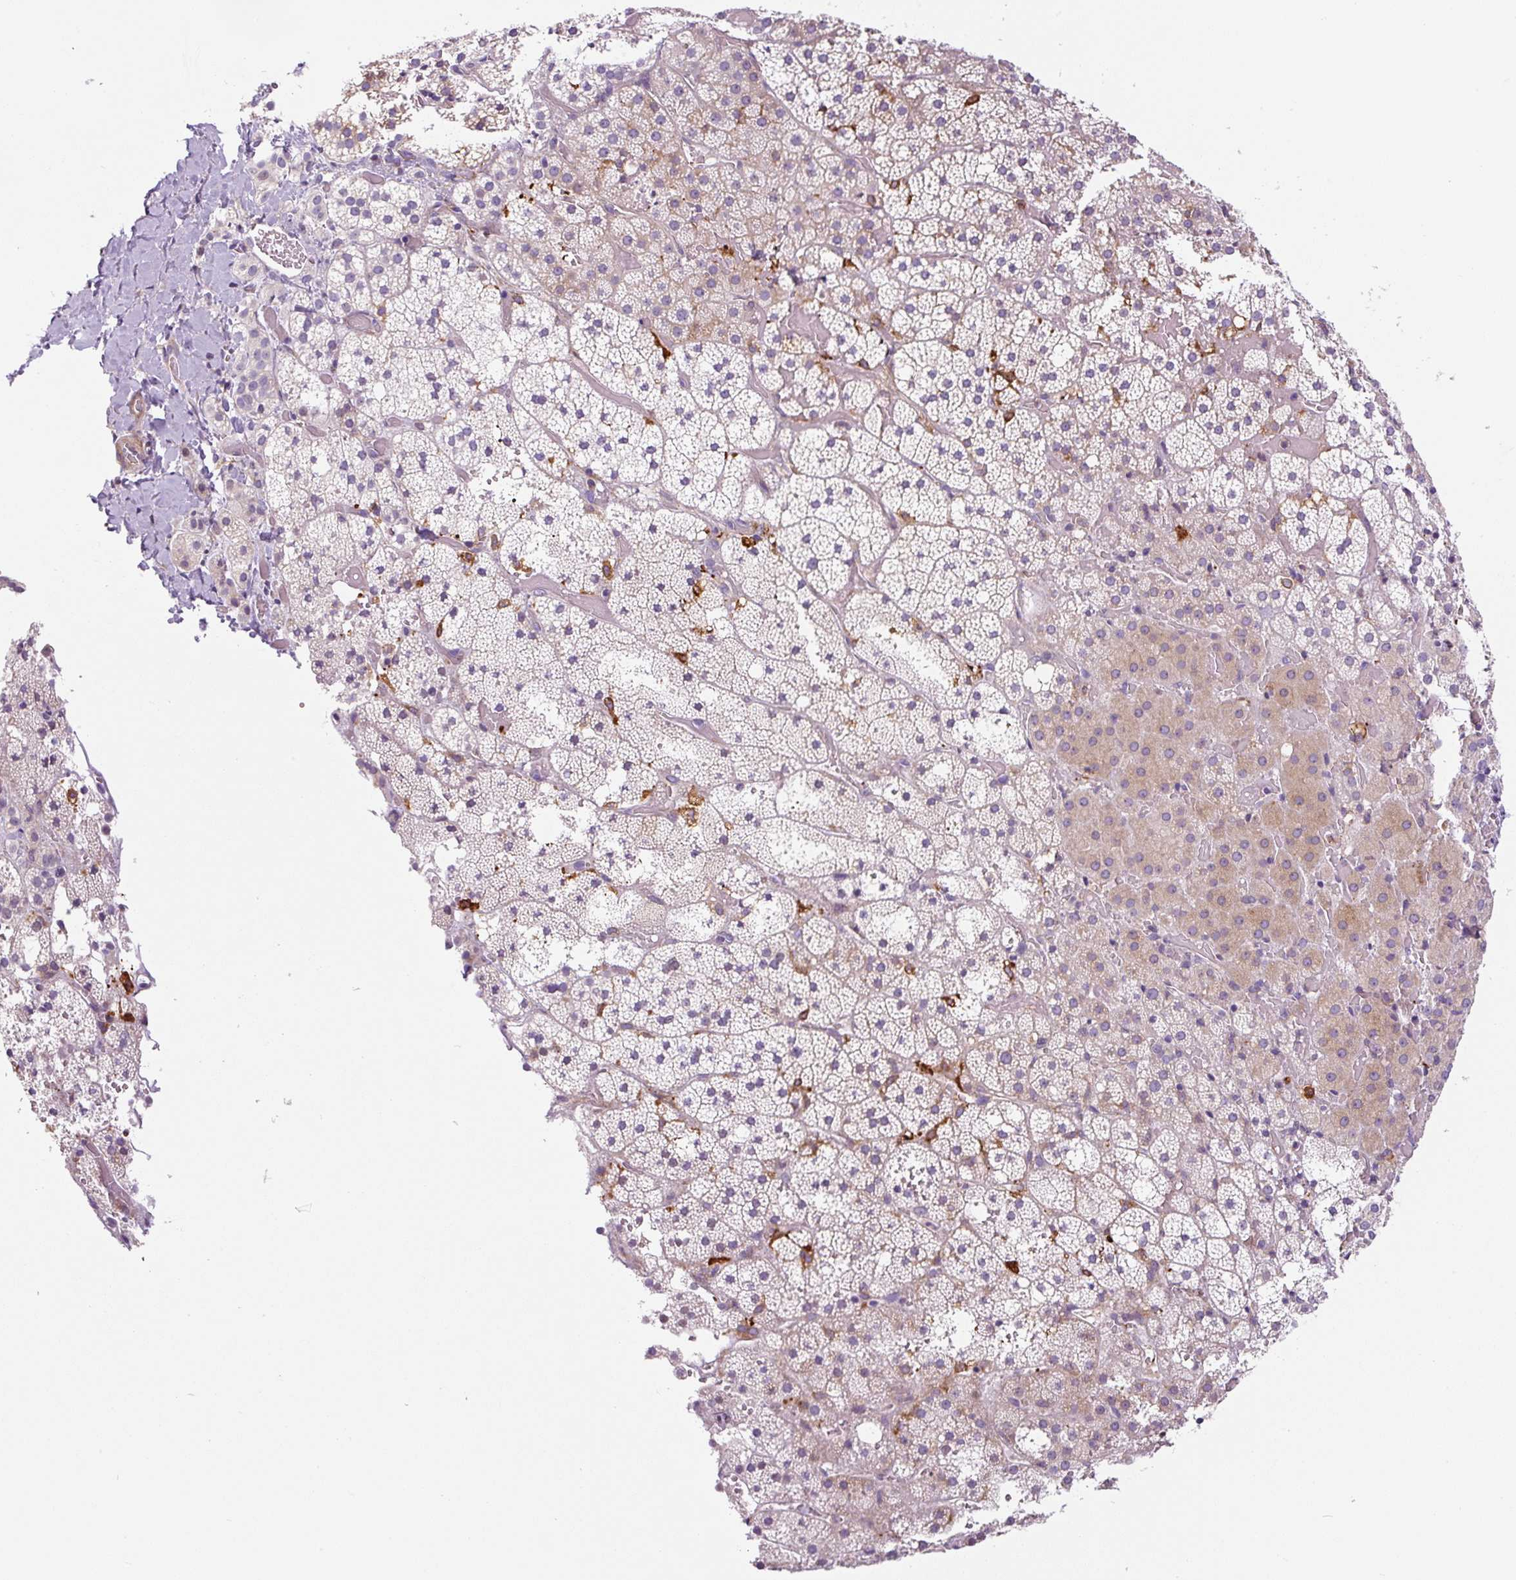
{"staining": {"intensity": "weak", "quantity": "25%-75%", "location": "cytoplasmic/membranous"}, "tissue": "adrenal gland", "cell_type": "Glandular cells", "image_type": "normal", "snomed": [{"axis": "morphology", "description": "Normal tissue, NOS"}, {"axis": "topography", "description": "Adrenal gland"}], "caption": "Immunohistochemical staining of normal adrenal gland reveals 25%-75% levels of weak cytoplasmic/membranous protein positivity in about 25%-75% of glandular cells.", "gene": "FUT10", "patient": {"sex": "male", "age": 53}}